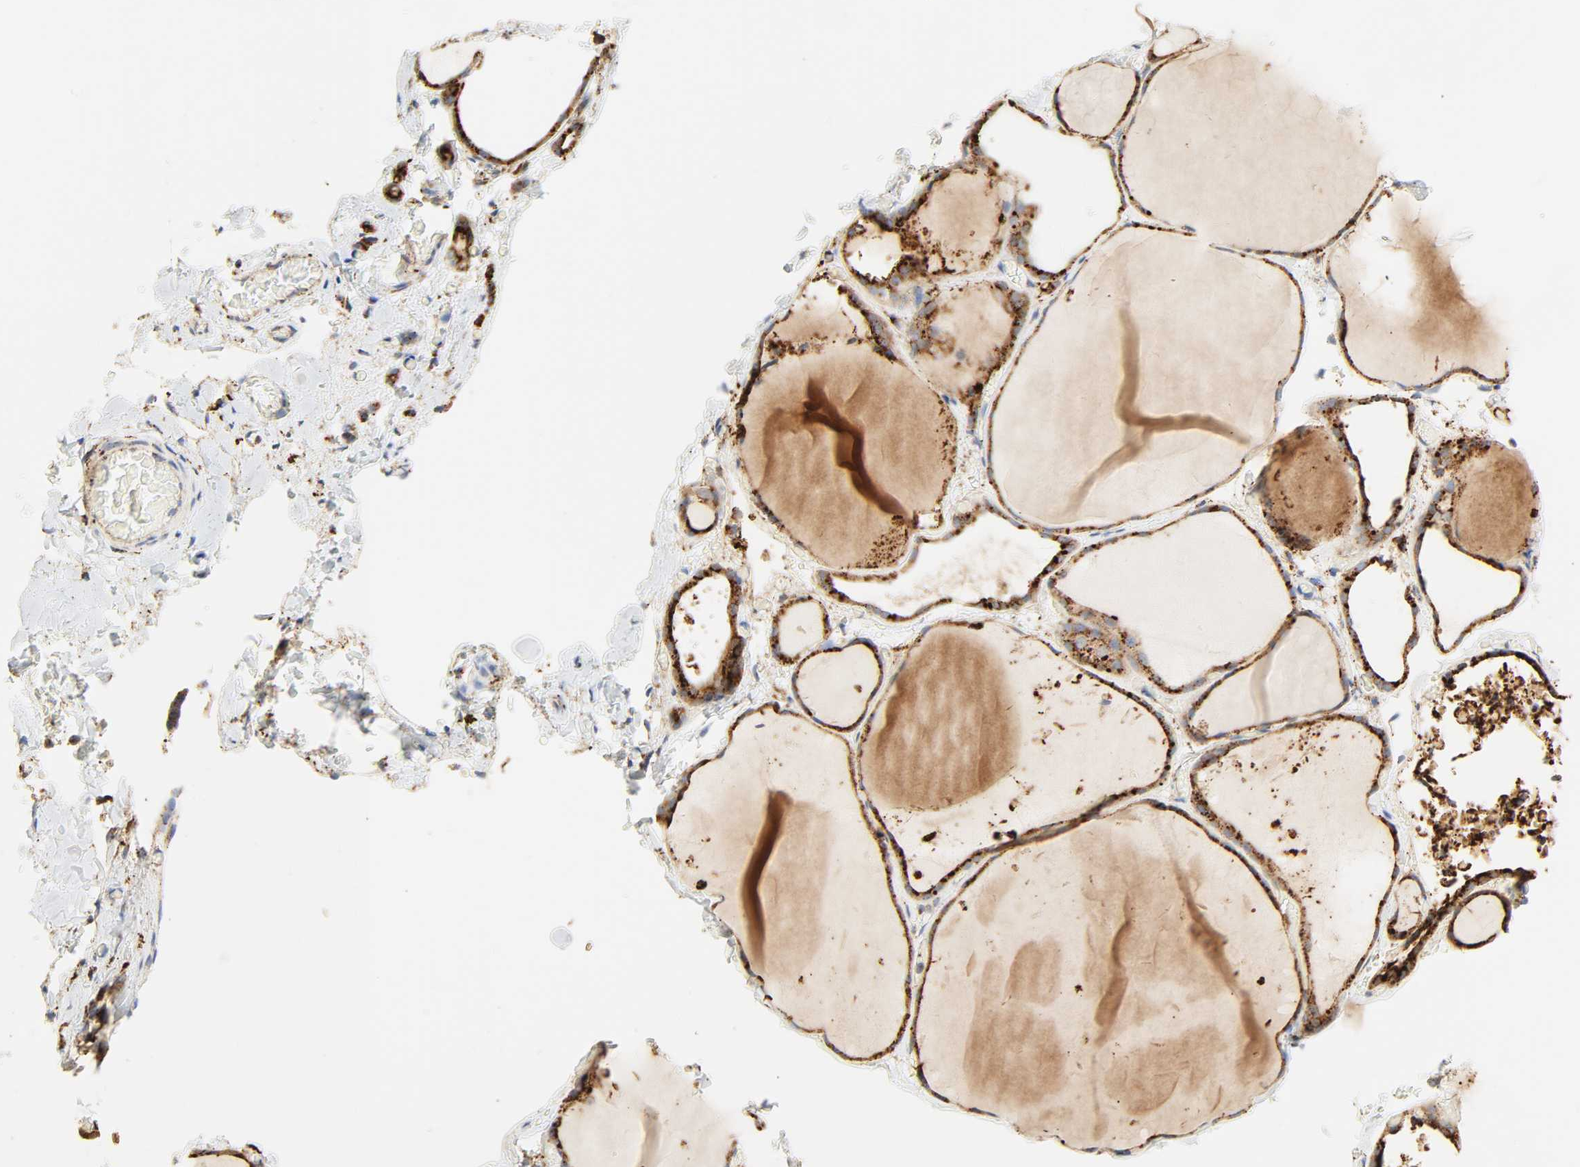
{"staining": {"intensity": "strong", "quantity": ">75%", "location": "cytoplasmic/membranous"}, "tissue": "thyroid gland", "cell_type": "Glandular cells", "image_type": "normal", "snomed": [{"axis": "morphology", "description": "Normal tissue, NOS"}, {"axis": "topography", "description": "Thyroid gland"}], "caption": "Protein staining exhibits strong cytoplasmic/membranous positivity in approximately >75% of glandular cells in normal thyroid gland. (DAB IHC with brightfield microscopy, high magnification).", "gene": "PSAP", "patient": {"sex": "female", "age": 22}}